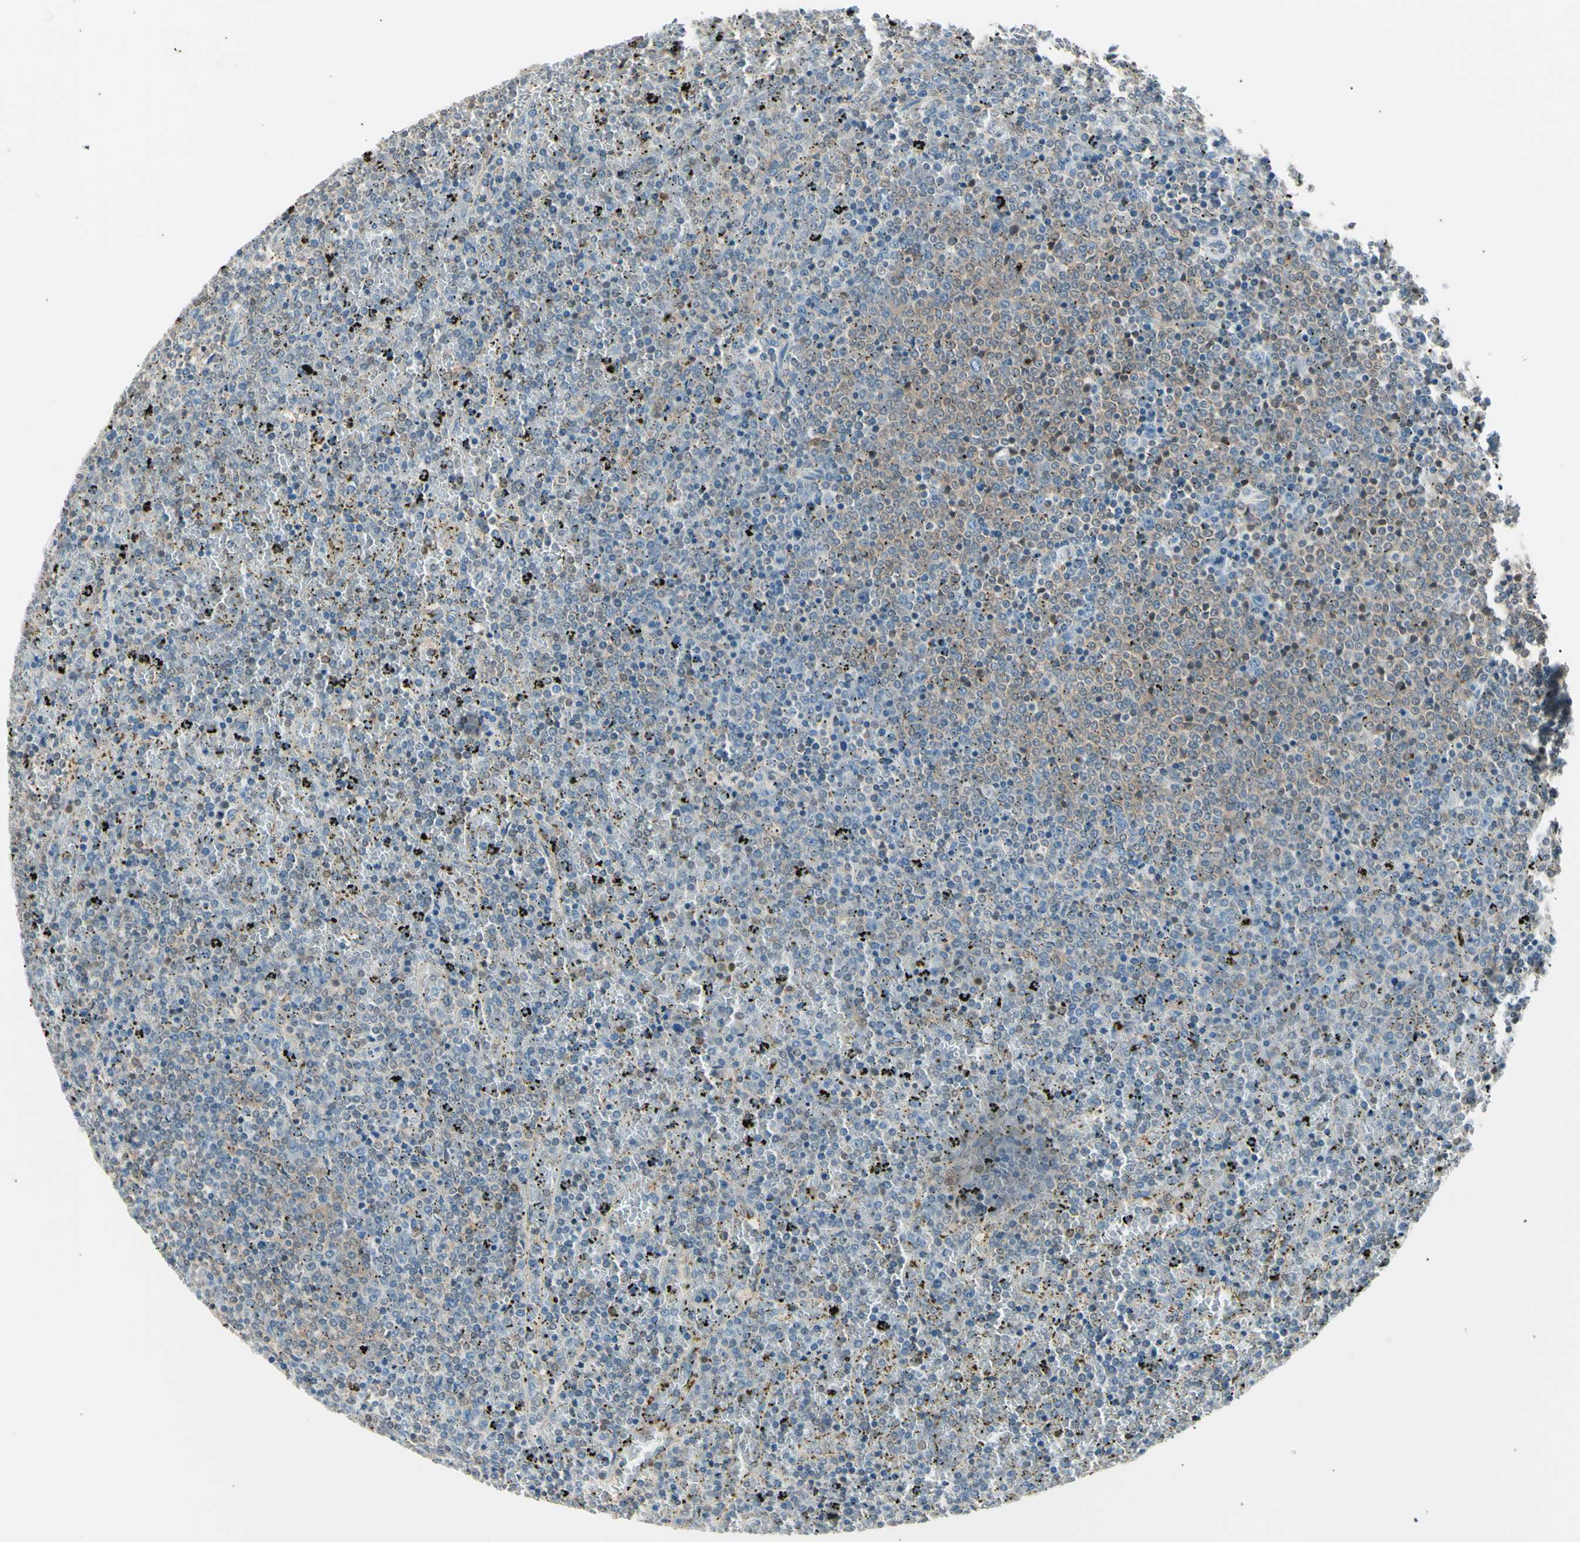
{"staining": {"intensity": "weak", "quantity": "25%-75%", "location": "cytoplasmic/membranous"}, "tissue": "lymphoma", "cell_type": "Tumor cells", "image_type": "cancer", "snomed": [{"axis": "morphology", "description": "Malignant lymphoma, non-Hodgkin's type, Low grade"}, {"axis": "topography", "description": "Spleen"}], "caption": "Weak cytoplasmic/membranous protein positivity is seen in about 25%-75% of tumor cells in lymphoma. The staining was performed using DAB, with brown indicating positive protein expression. Nuclei are stained blue with hematoxylin.", "gene": "LHPP", "patient": {"sex": "female", "age": 77}}